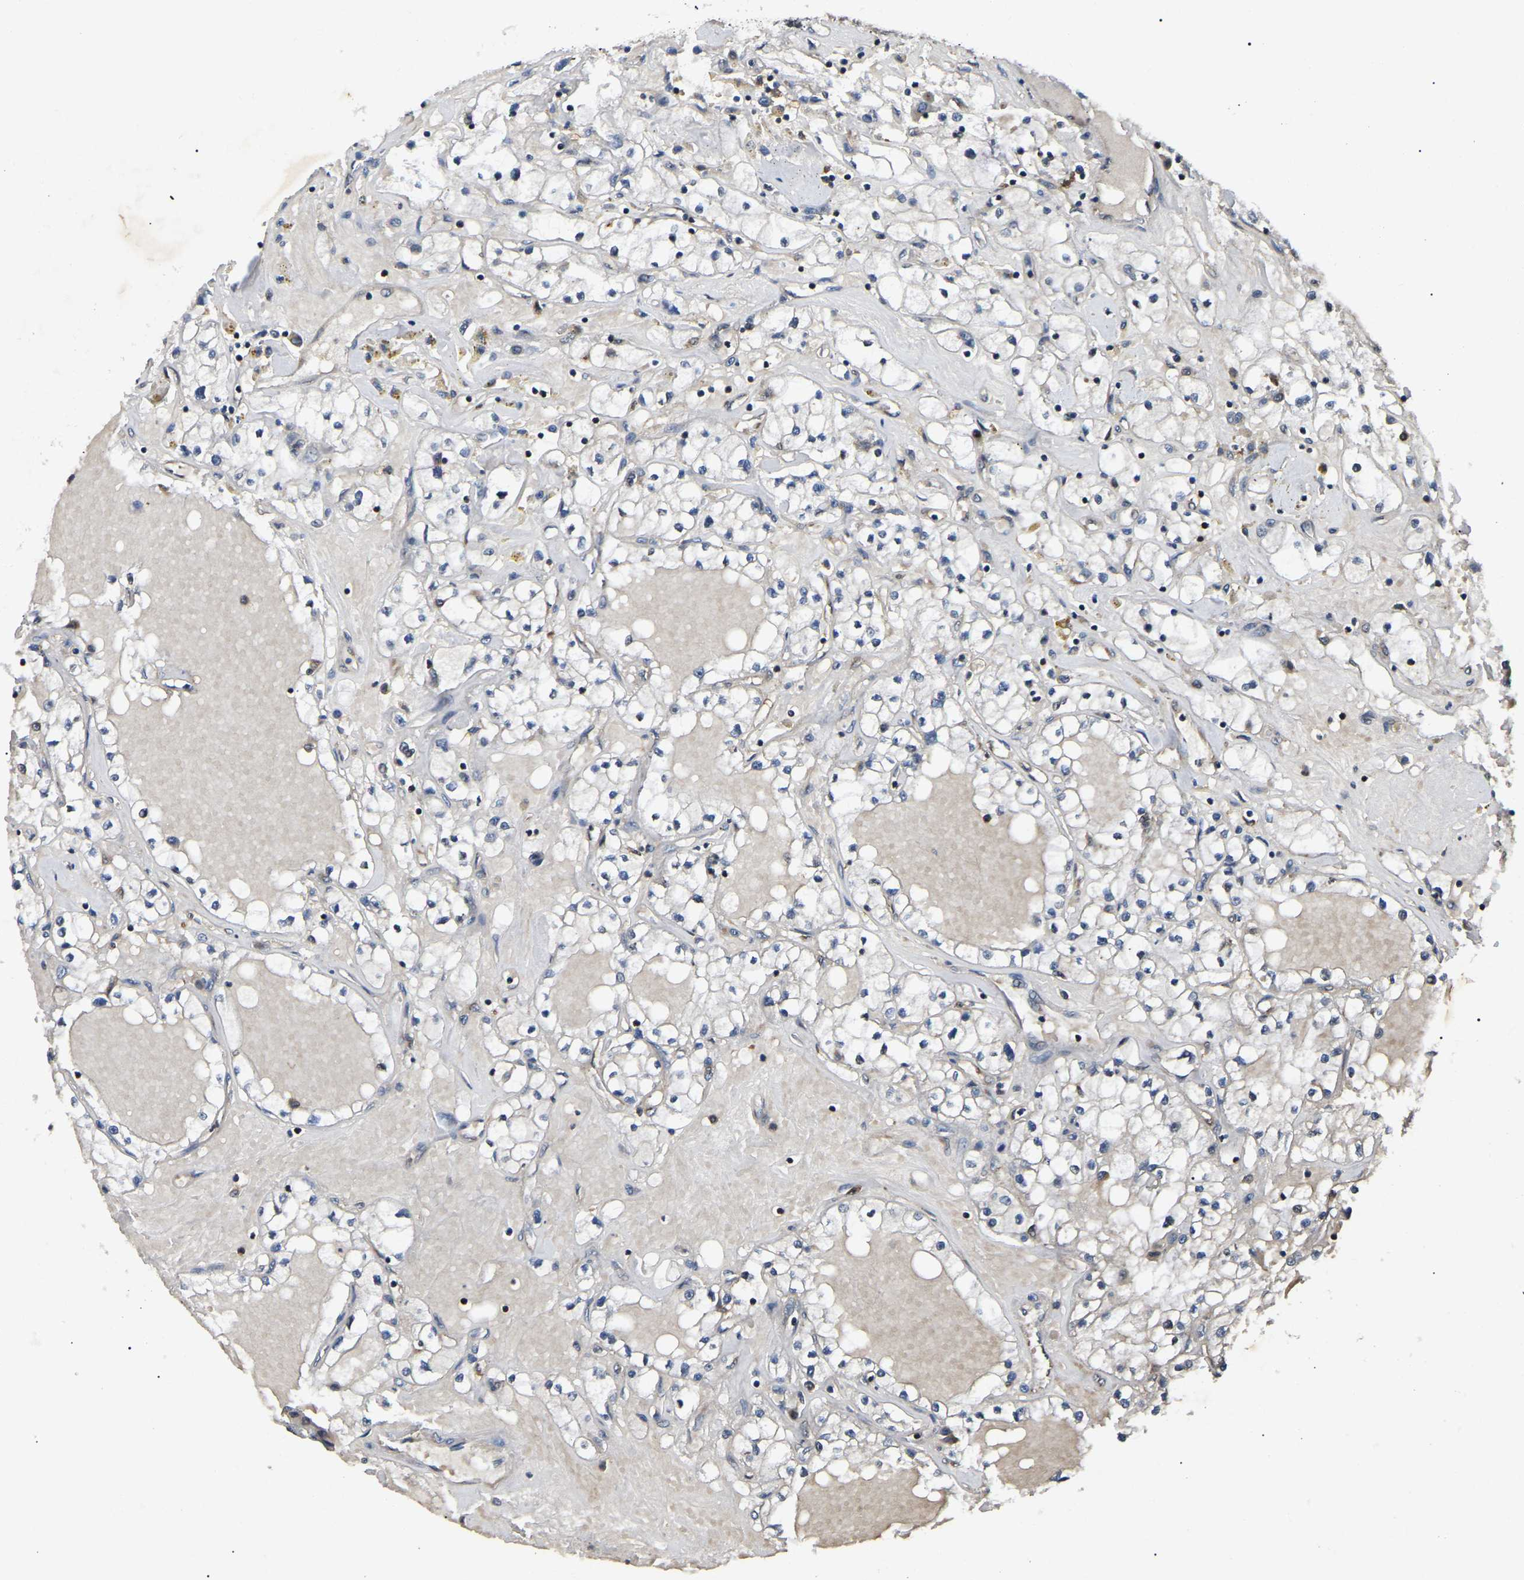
{"staining": {"intensity": "negative", "quantity": "none", "location": "none"}, "tissue": "renal cancer", "cell_type": "Tumor cells", "image_type": "cancer", "snomed": [{"axis": "morphology", "description": "Adenocarcinoma, NOS"}, {"axis": "topography", "description": "Kidney"}], "caption": "A photomicrograph of human renal cancer (adenocarcinoma) is negative for staining in tumor cells.", "gene": "RBM28", "patient": {"sex": "male", "age": 56}}